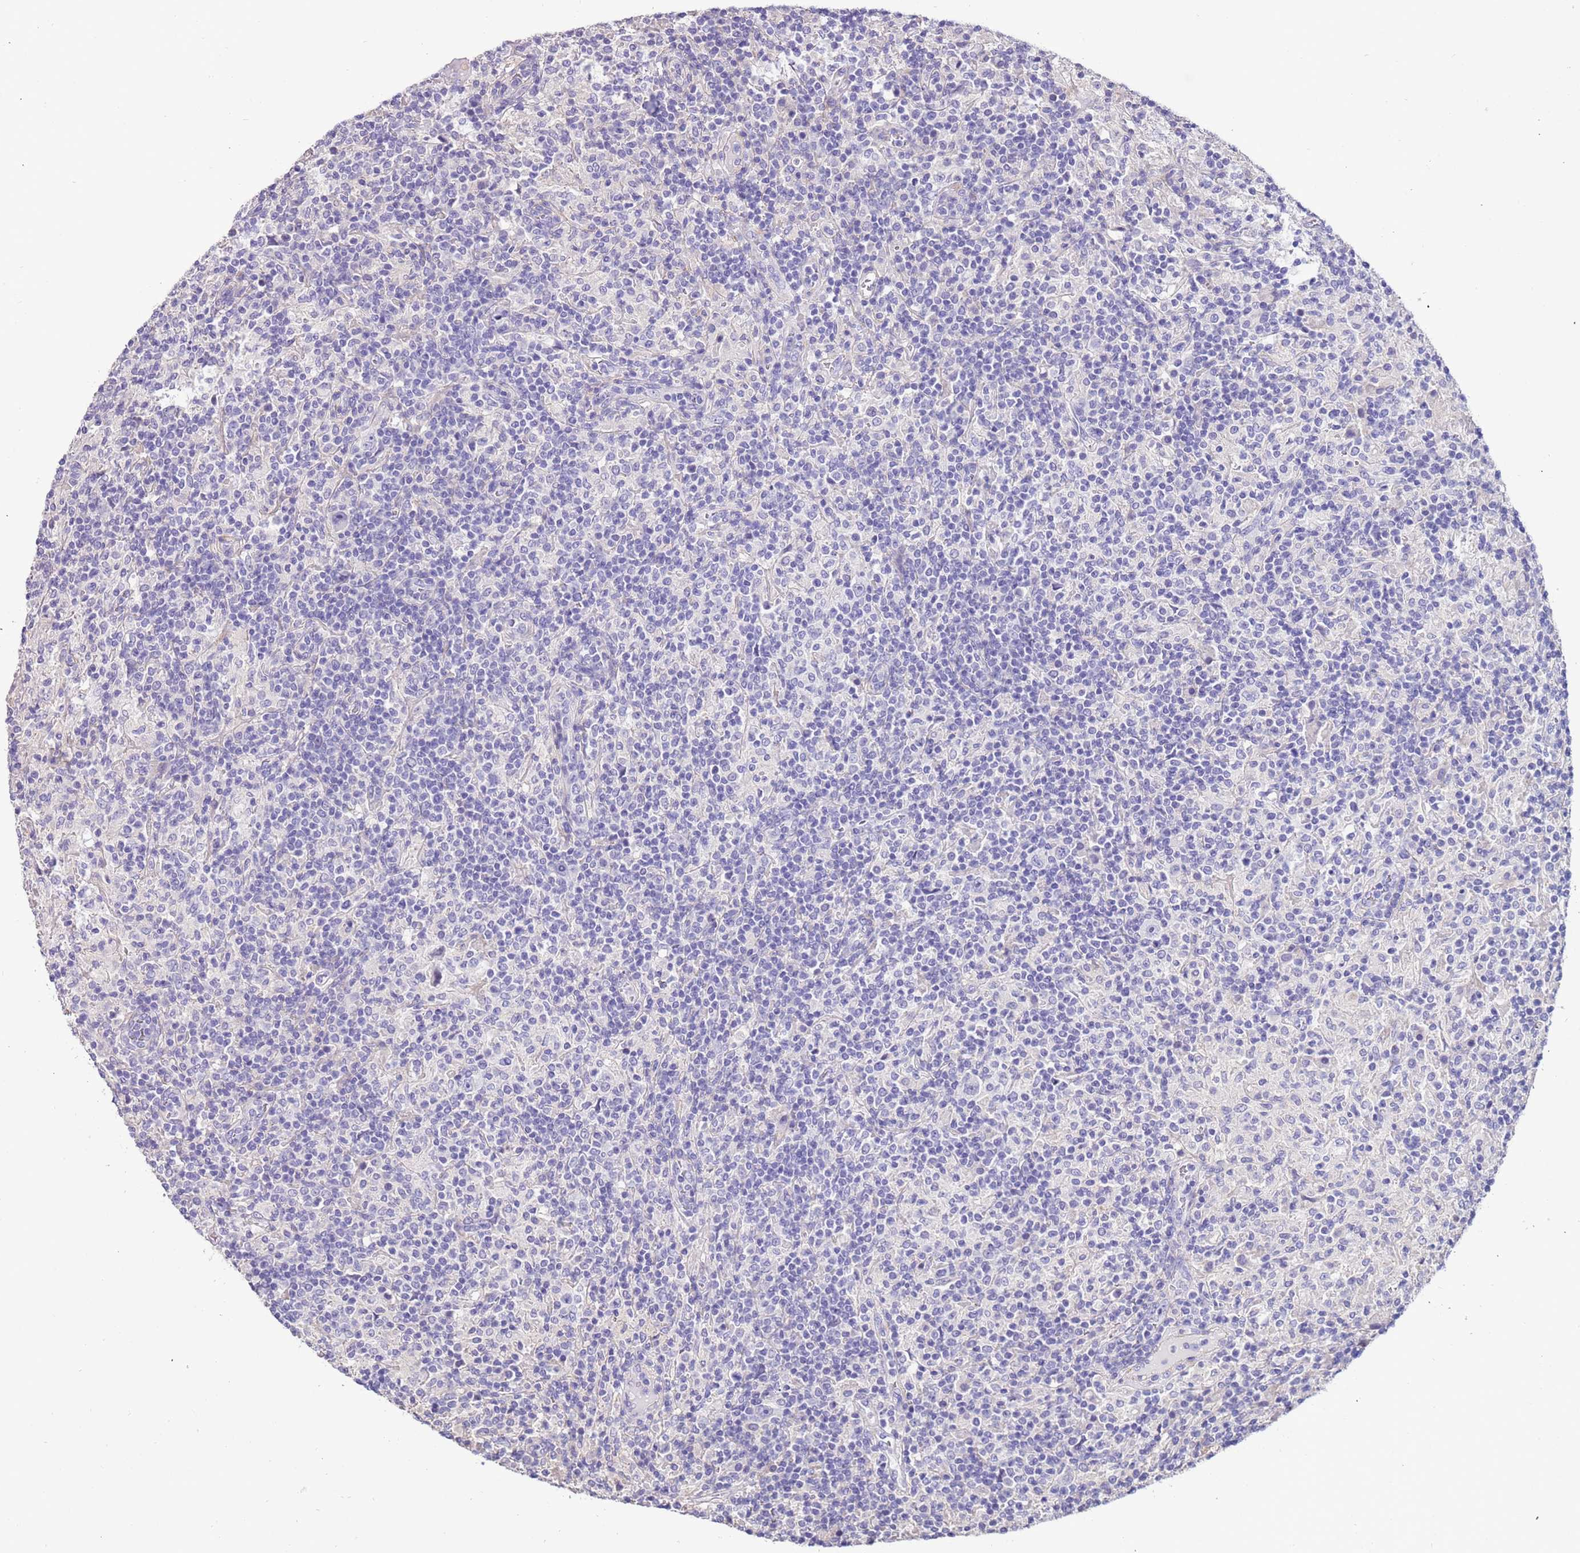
{"staining": {"intensity": "negative", "quantity": "none", "location": "none"}, "tissue": "lymphoma", "cell_type": "Tumor cells", "image_type": "cancer", "snomed": [{"axis": "morphology", "description": "Hodgkin's disease, NOS"}, {"axis": "topography", "description": "Lymph node"}], "caption": "An immunohistochemistry (IHC) image of Hodgkin's disease is shown. There is no staining in tumor cells of Hodgkin's disease. Brightfield microscopy of immunohistochemistry (IHC) stained with DAB (3,3'-diaminobenzidine) (brown) and hematoxylin (blue), captured at high magnification.", "gene": "PCGF2", "patient": {"sex": "male", "age": 70}}